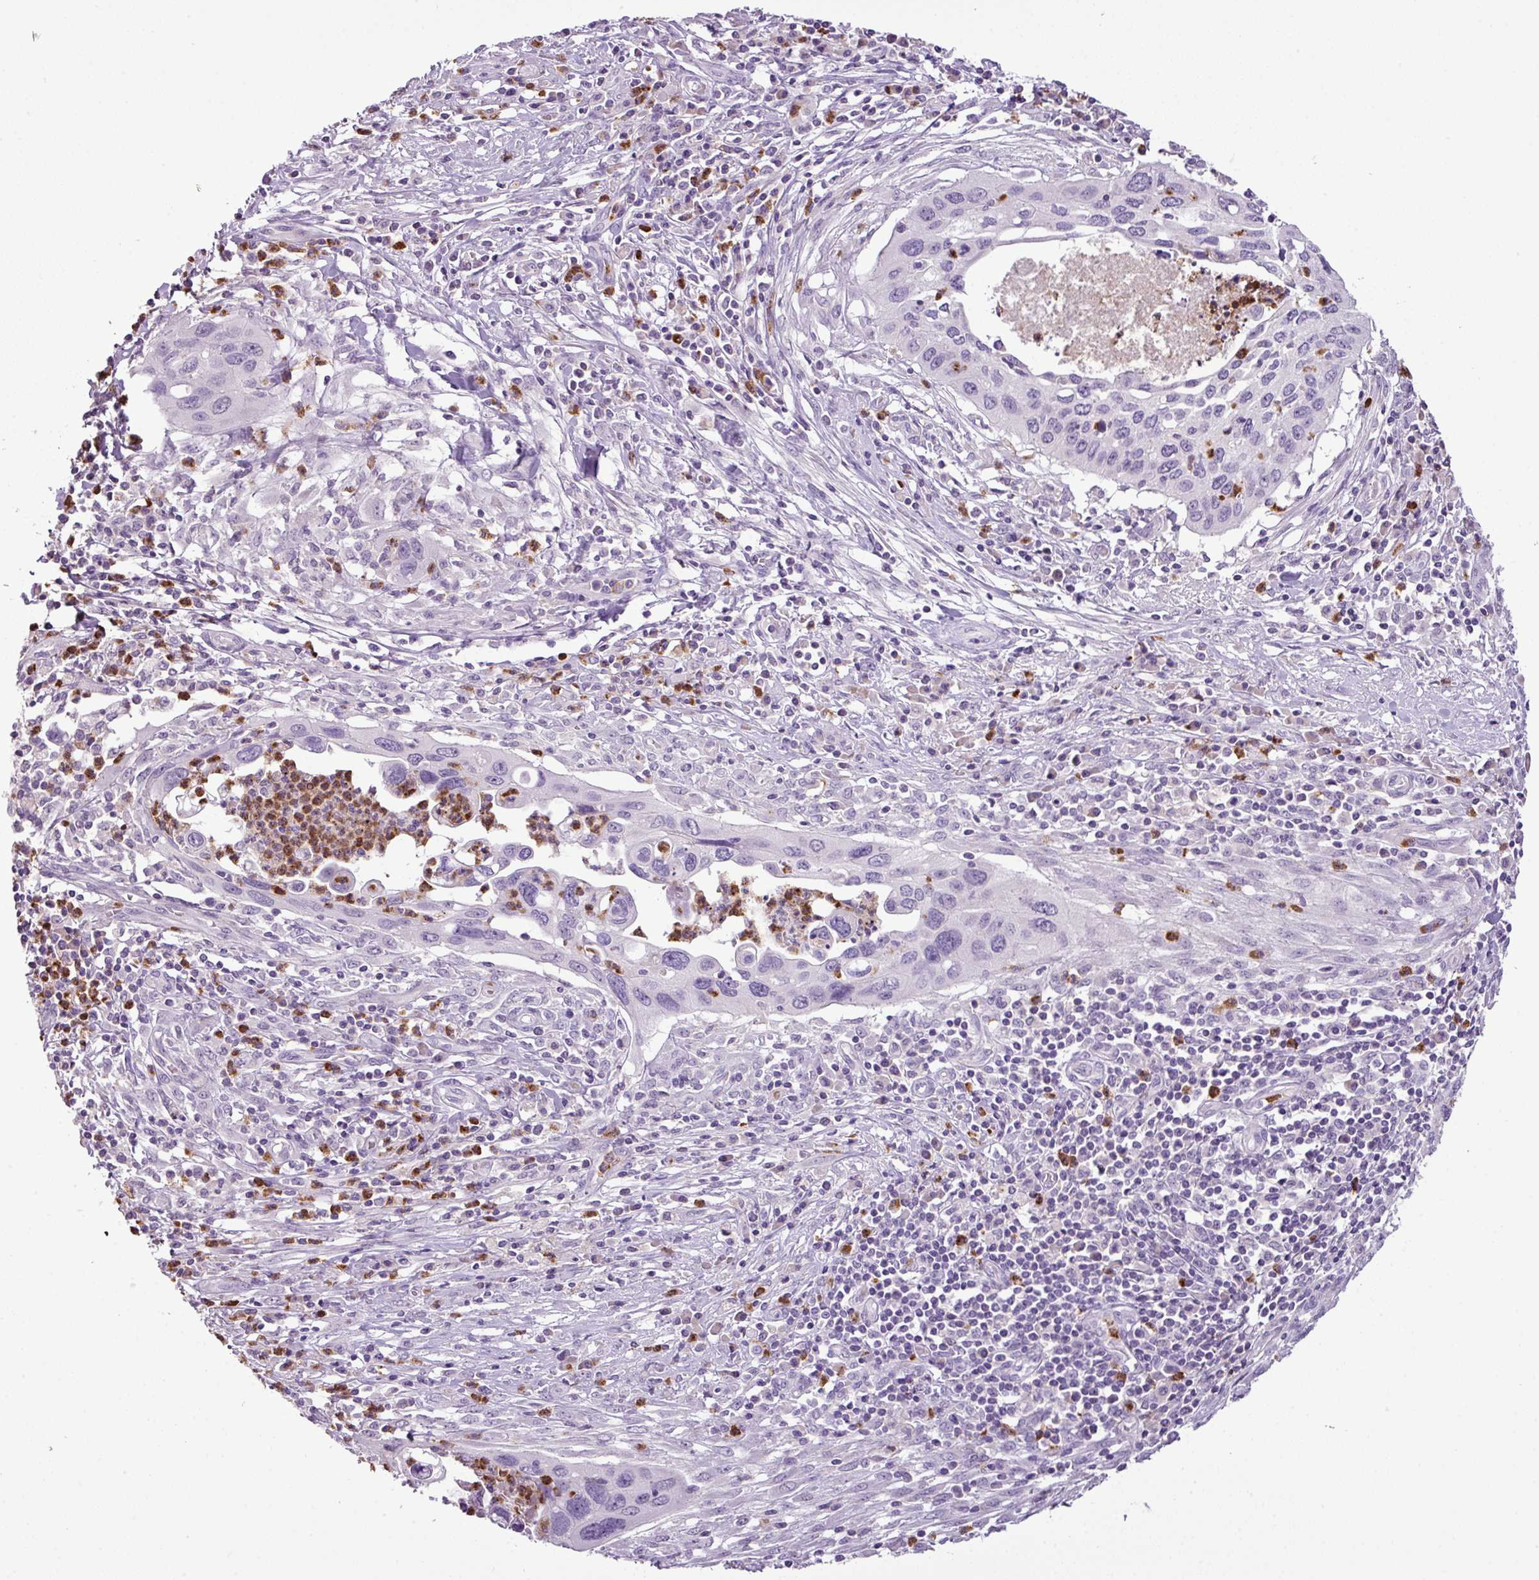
{"staining": {"intensity": "negative", "quantity": "none", "location": "none"}, "tissue": "cervical cancer", "cell_type": "Tumor cells", "image_type": "cancer", "snomed": [{"axis": "morphology", "description": "Squamous cell carcinoma, NOS"}, {"axis": "topography", "description": "Cervix"}], "caption": "Image shows no protein staining in tumor cells of cervical squamous cell carcinoma tissue. (Brightfield microscopy of DAB IHC at high magnification).", "gene": "HTR3E", "patient": {"sex": "female", "age": 38}}